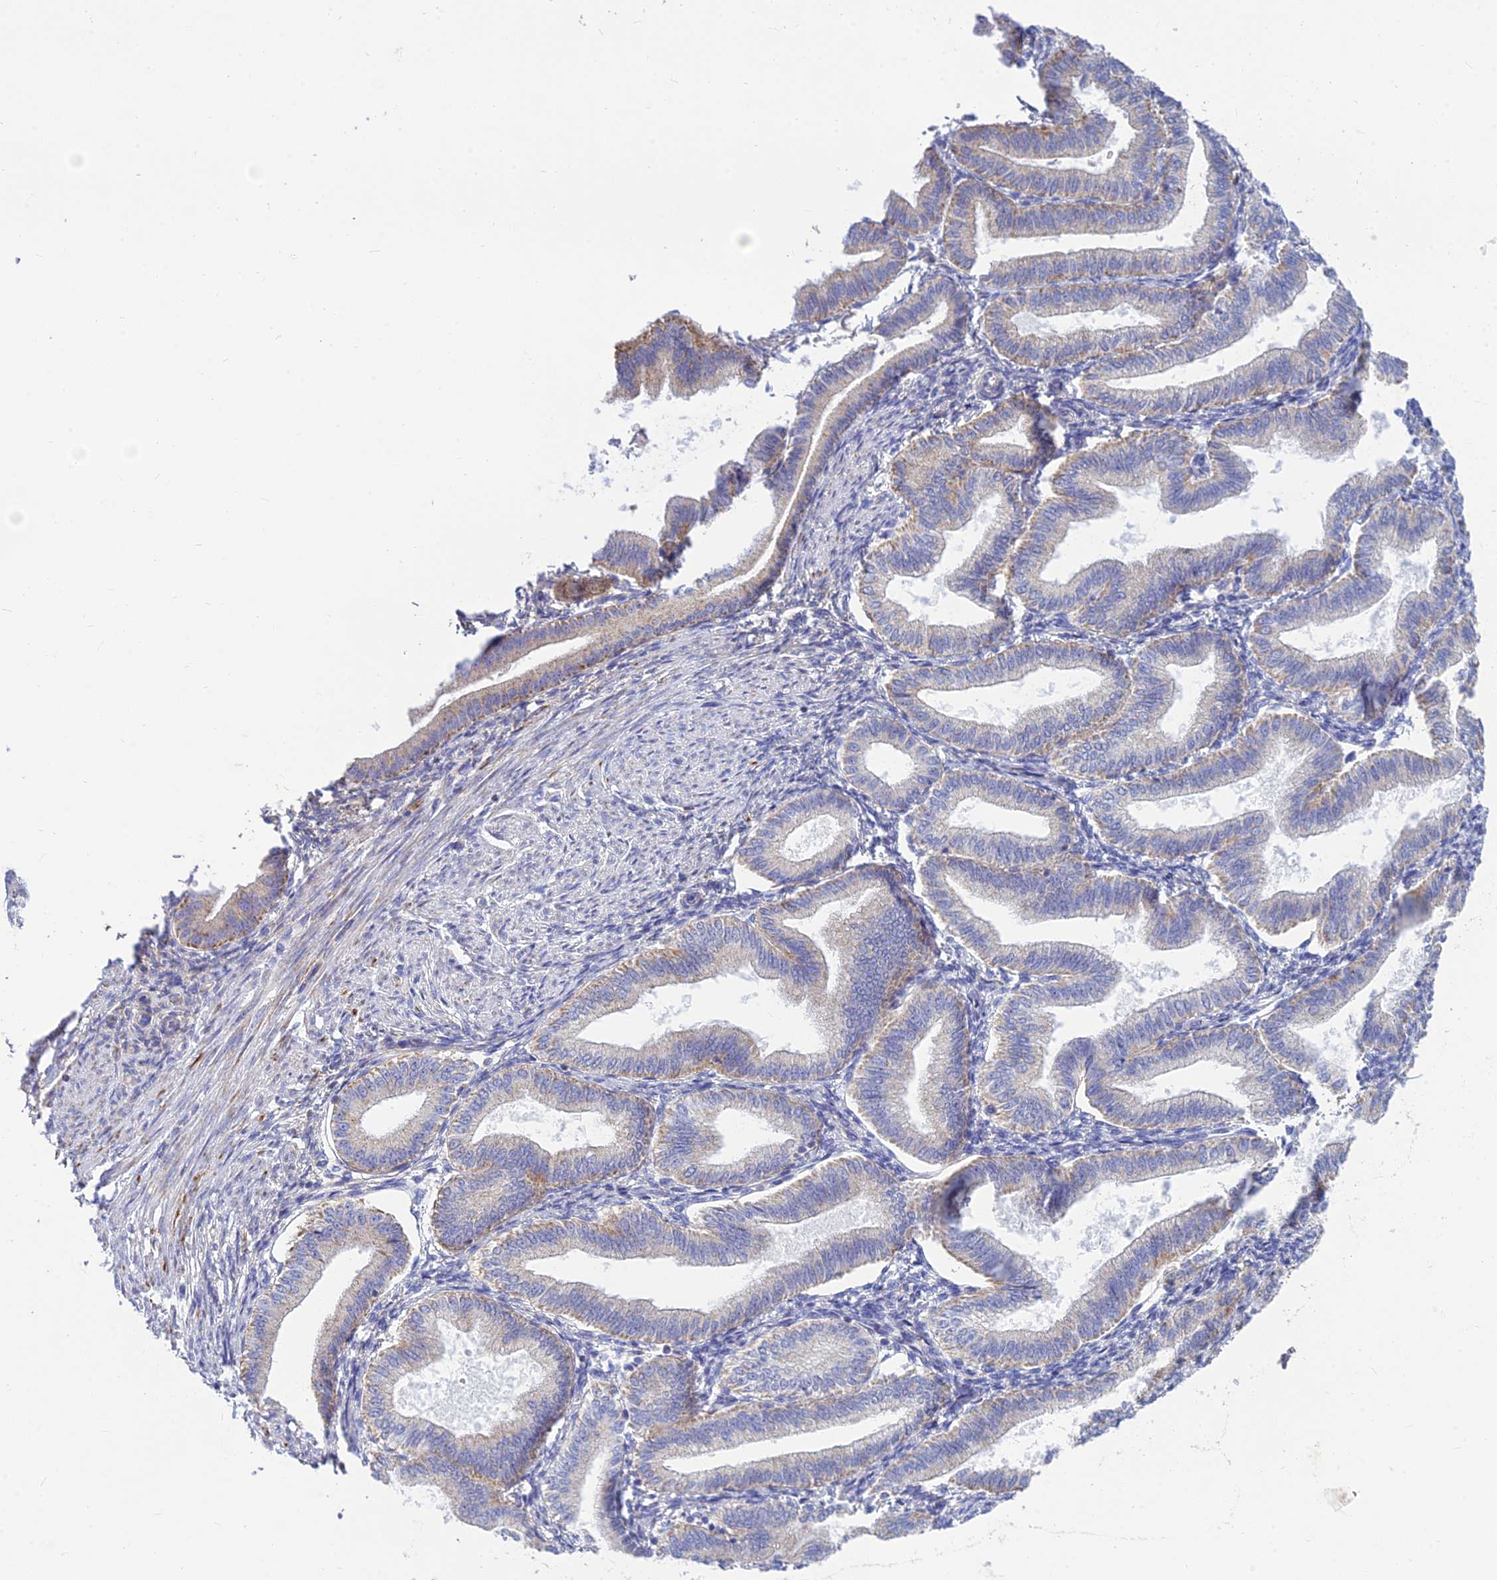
{"staining": {"intensity": "negative", "quantity": "none", "location": "none"}, "tissue": "endometrium", "cell_type": "Cells in endometrial stroma", "image_type": "normal", "snomed": [{"axis": "morphology", "description": "Normal tissue, NOS"}, {"axis": "topography", "description": "Endometrium"}], "caption": "IHC of unremarkable human endometrium demonstrates no staining in cells in endometrial stroma.", "gene": "TMEM30B", "patient": {"sex": "female", "age": 39}}